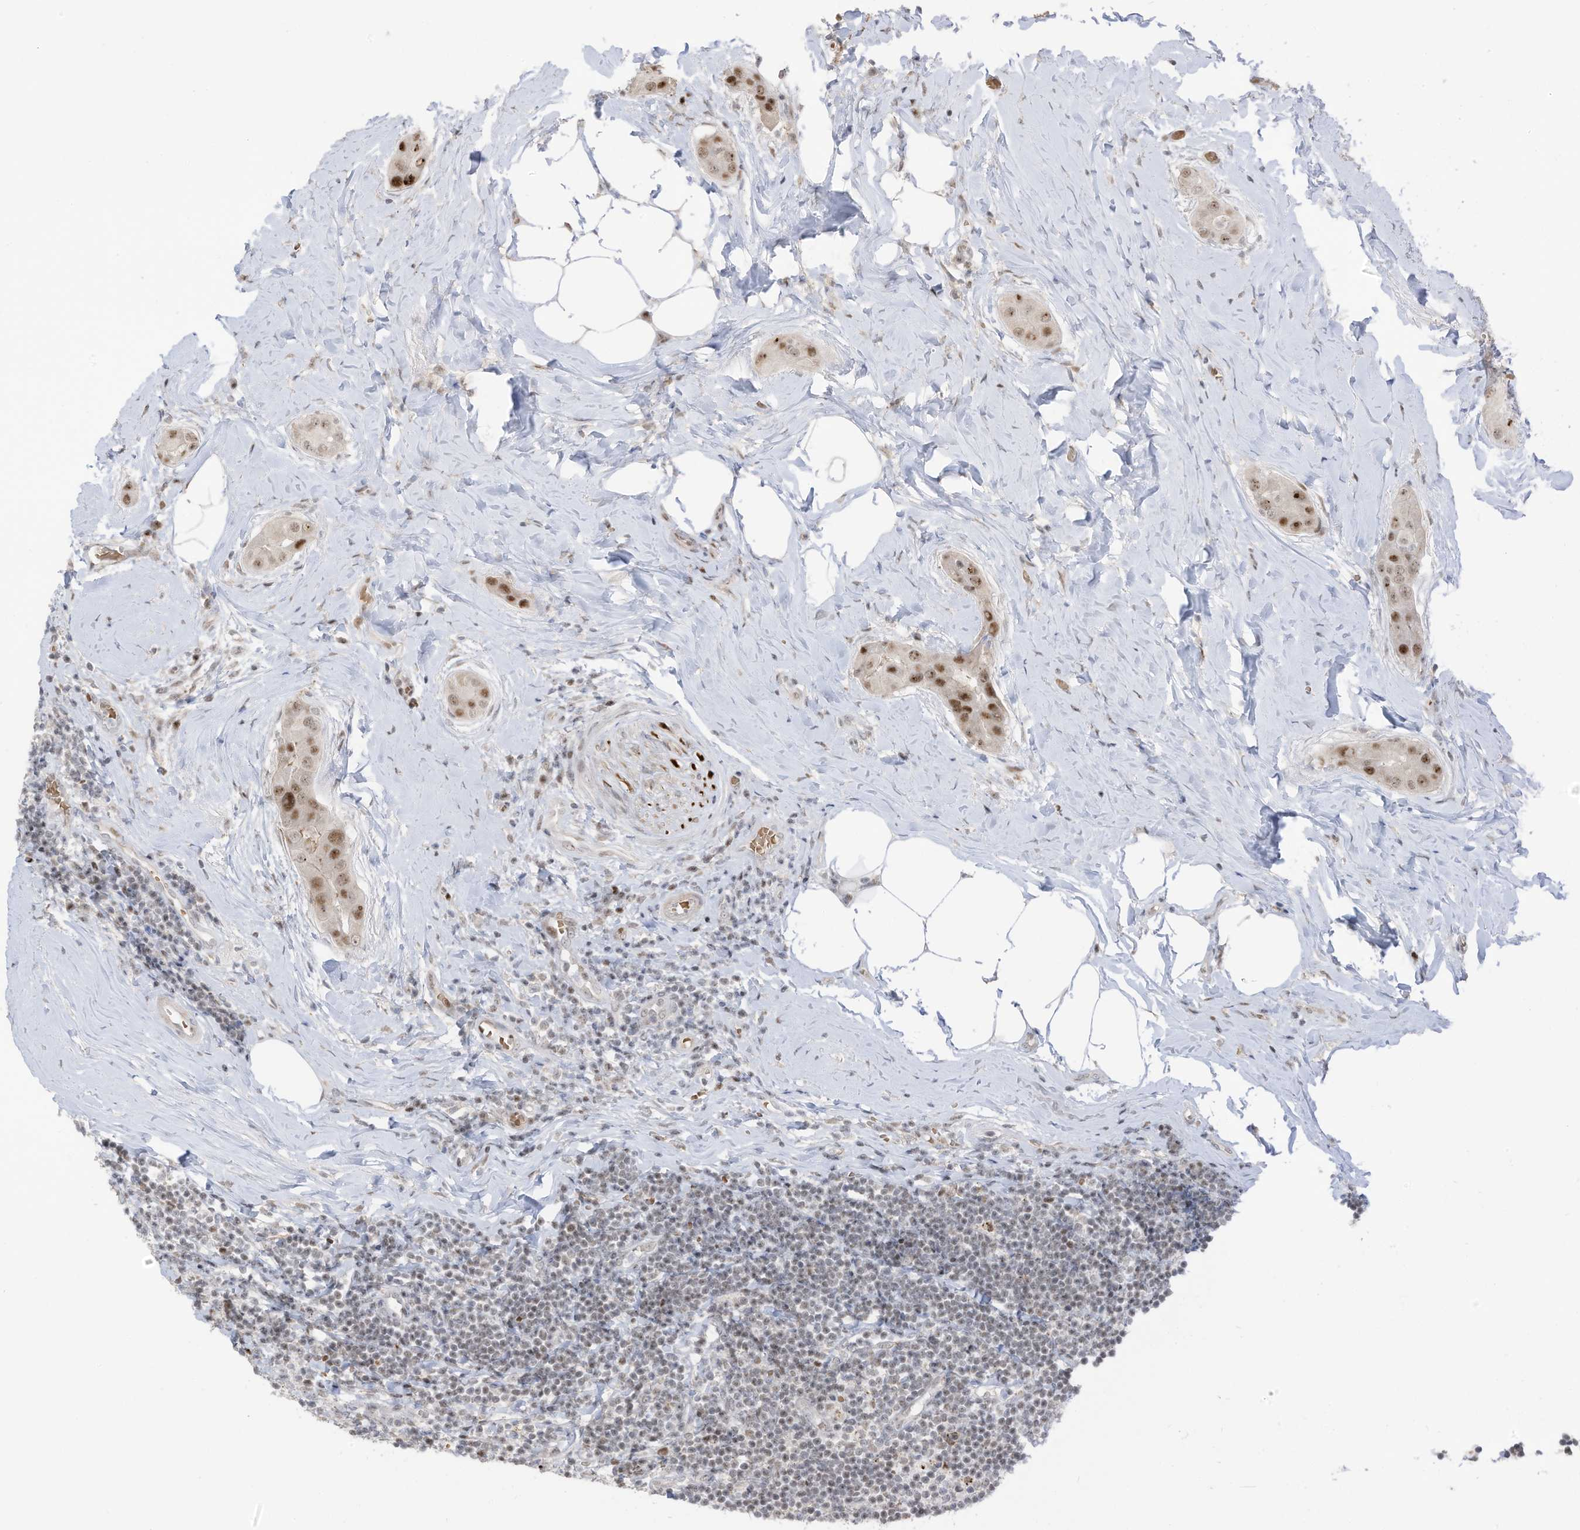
{"staining": {"intensity": "strong", "quantity": "25%-75%", "location": "nuclear"}, "tissue": "thyroid cancer", "cell_type": "Tumor cells", "image_type": "cancer", "snomed": [{"axis": "morphology", "description": "Papillary adenocarcinoma, NOS"}, {"axis": "topography", "description": "Thyroid gland"}], "caption": "A brown stain labels strong nuclear staining of a protein in human papillary adenocarcinoma (thyroid) tumor cells.", "gene": "ZCWPW2", "patient": {"sex": "male", "age": 33}}